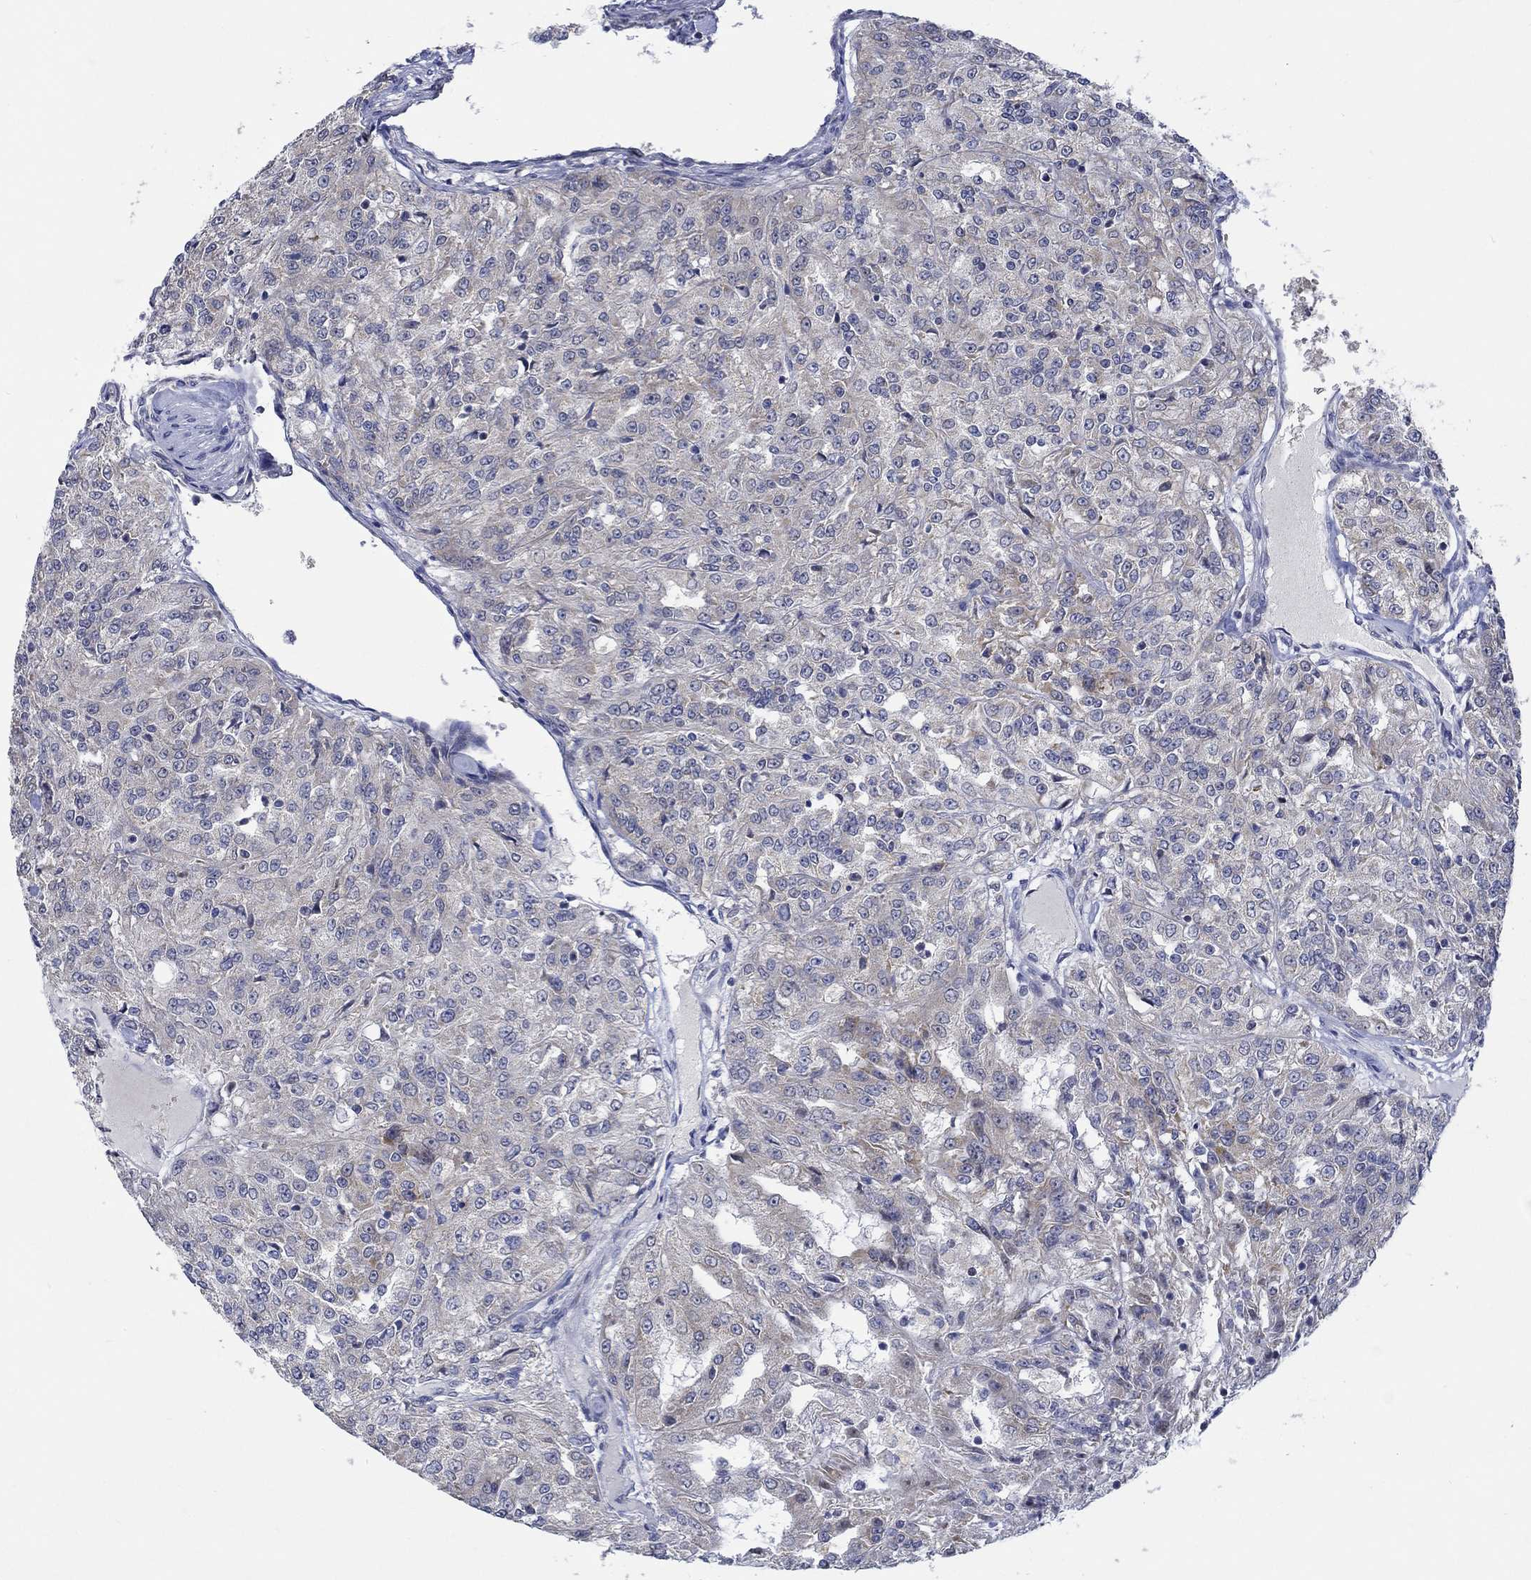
{"staining": {"intensity": "weak", "quantity": "<25%", "location": "cytoplasmic/membranous"}, "tissue": "renal cancer", "cell_type": "Tumor cells", "image_type": "cancer", "snomed": [{"axis": "morphology", "description": "Adenocarcinoma, NOS"}, {"axis": "topography", "description": "Kidney"}], "caption": "Renal cancer (adenocarcinoma) was stained to show a protein in brown. There is no significant positivity in tumor cells. (DAB (3,3'-diaminobenzidine) IHC, high magnification).", "gene": "WASF1", "patient": {"sex": "female", "age": 63}}